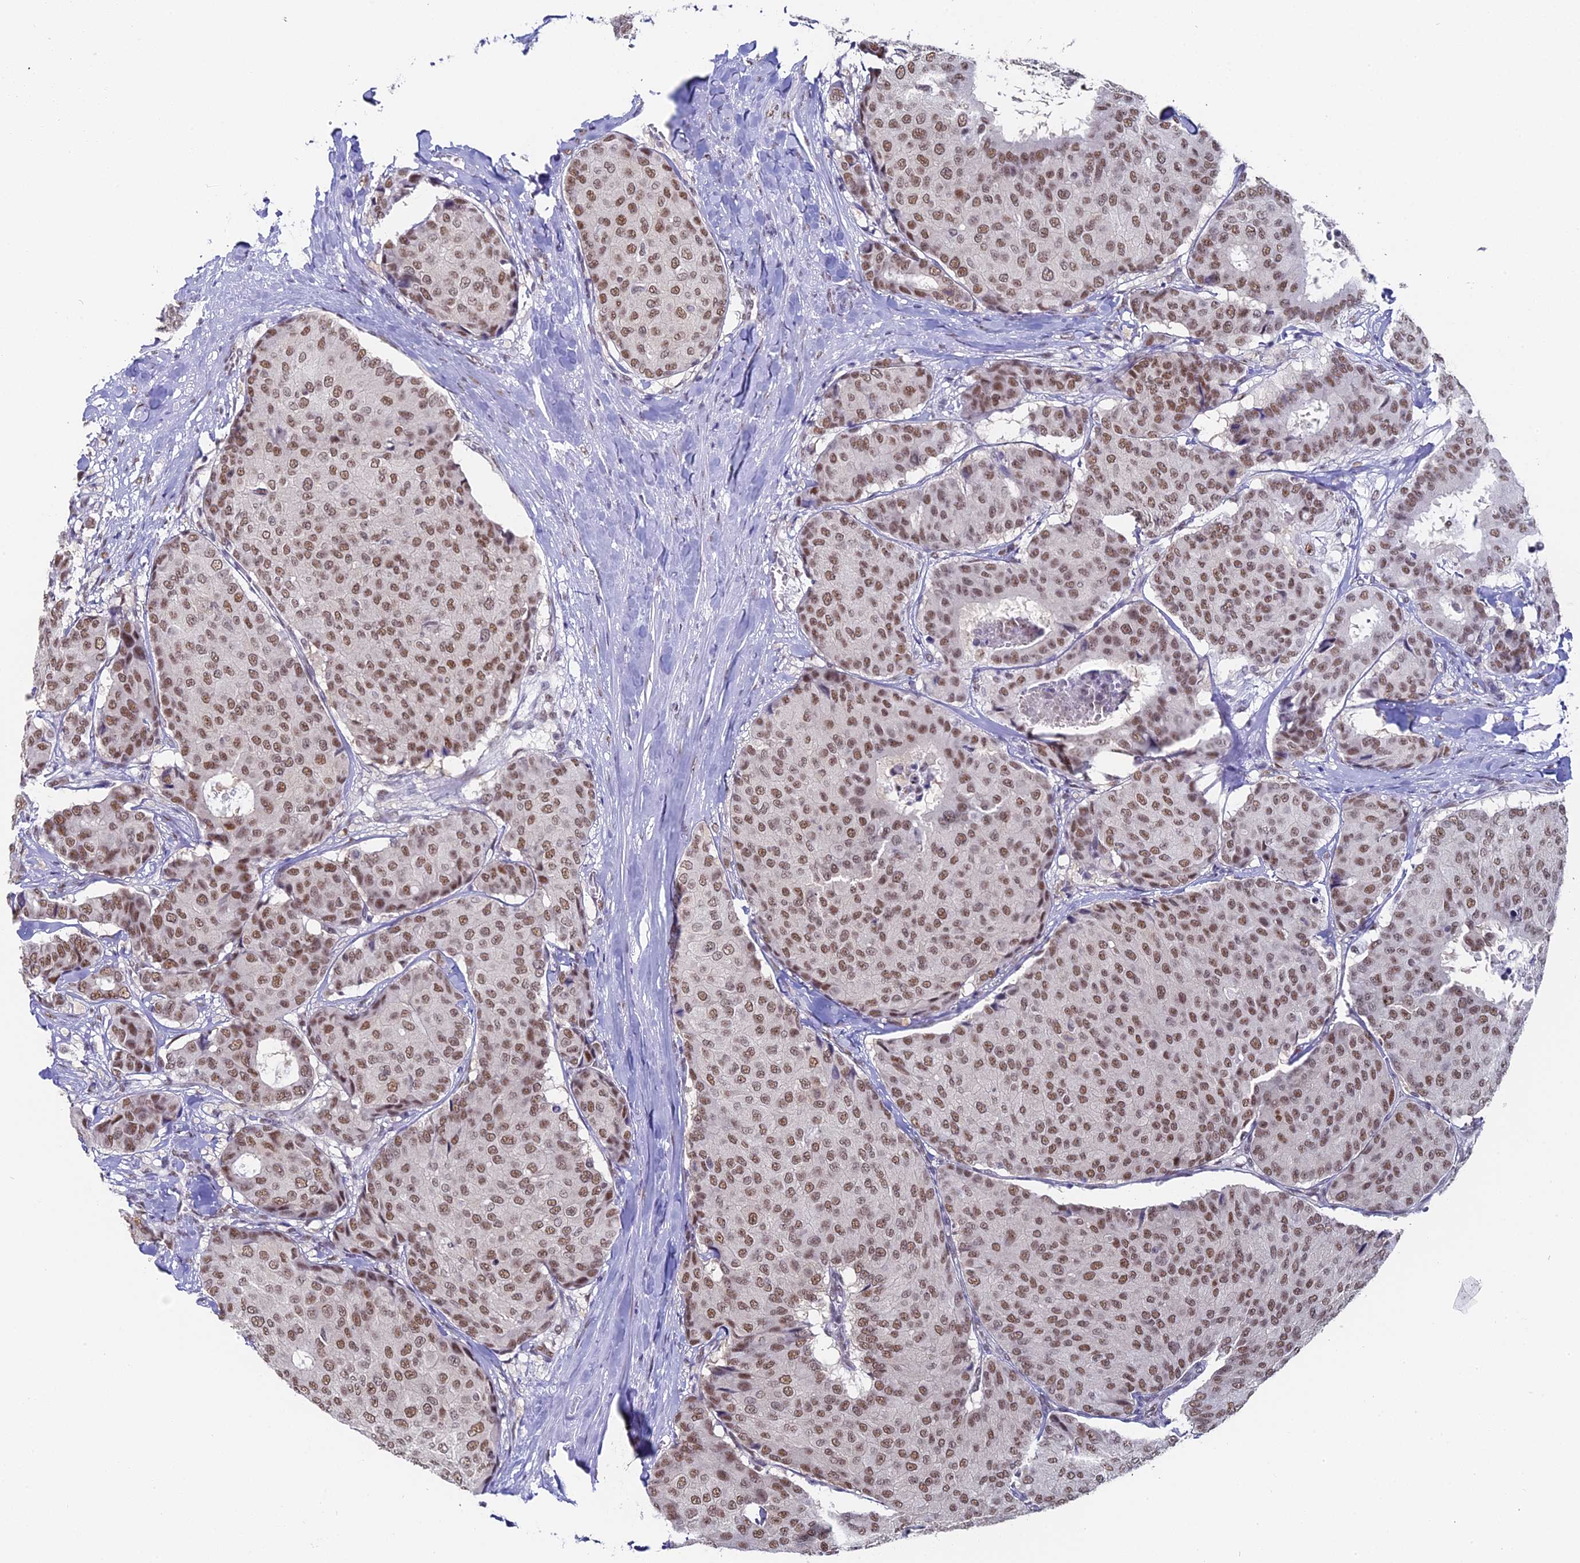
{"staining": {"intensity": "moderate", "quantity": ">75%", "location": "nuclear"}, "tissue": "breast cancer", "cell_type": "Tumor cells", "image_type": "cancer", "snomed": [{"axis": "morphology", "description": "Duct carcinoma"}, {"axis": "topography", "description": "Breast"}], "caption": "Immunohistochemistry (IHC) of breast intraductal carcinoma exhibits medium levels of moderate nuclear positivity in approximately >75% of tumor cells. (IHC, brightfield microscopy, high magnification).", "gene": "CD2BP2", "patient": {"sex": "female", "age": 75}}